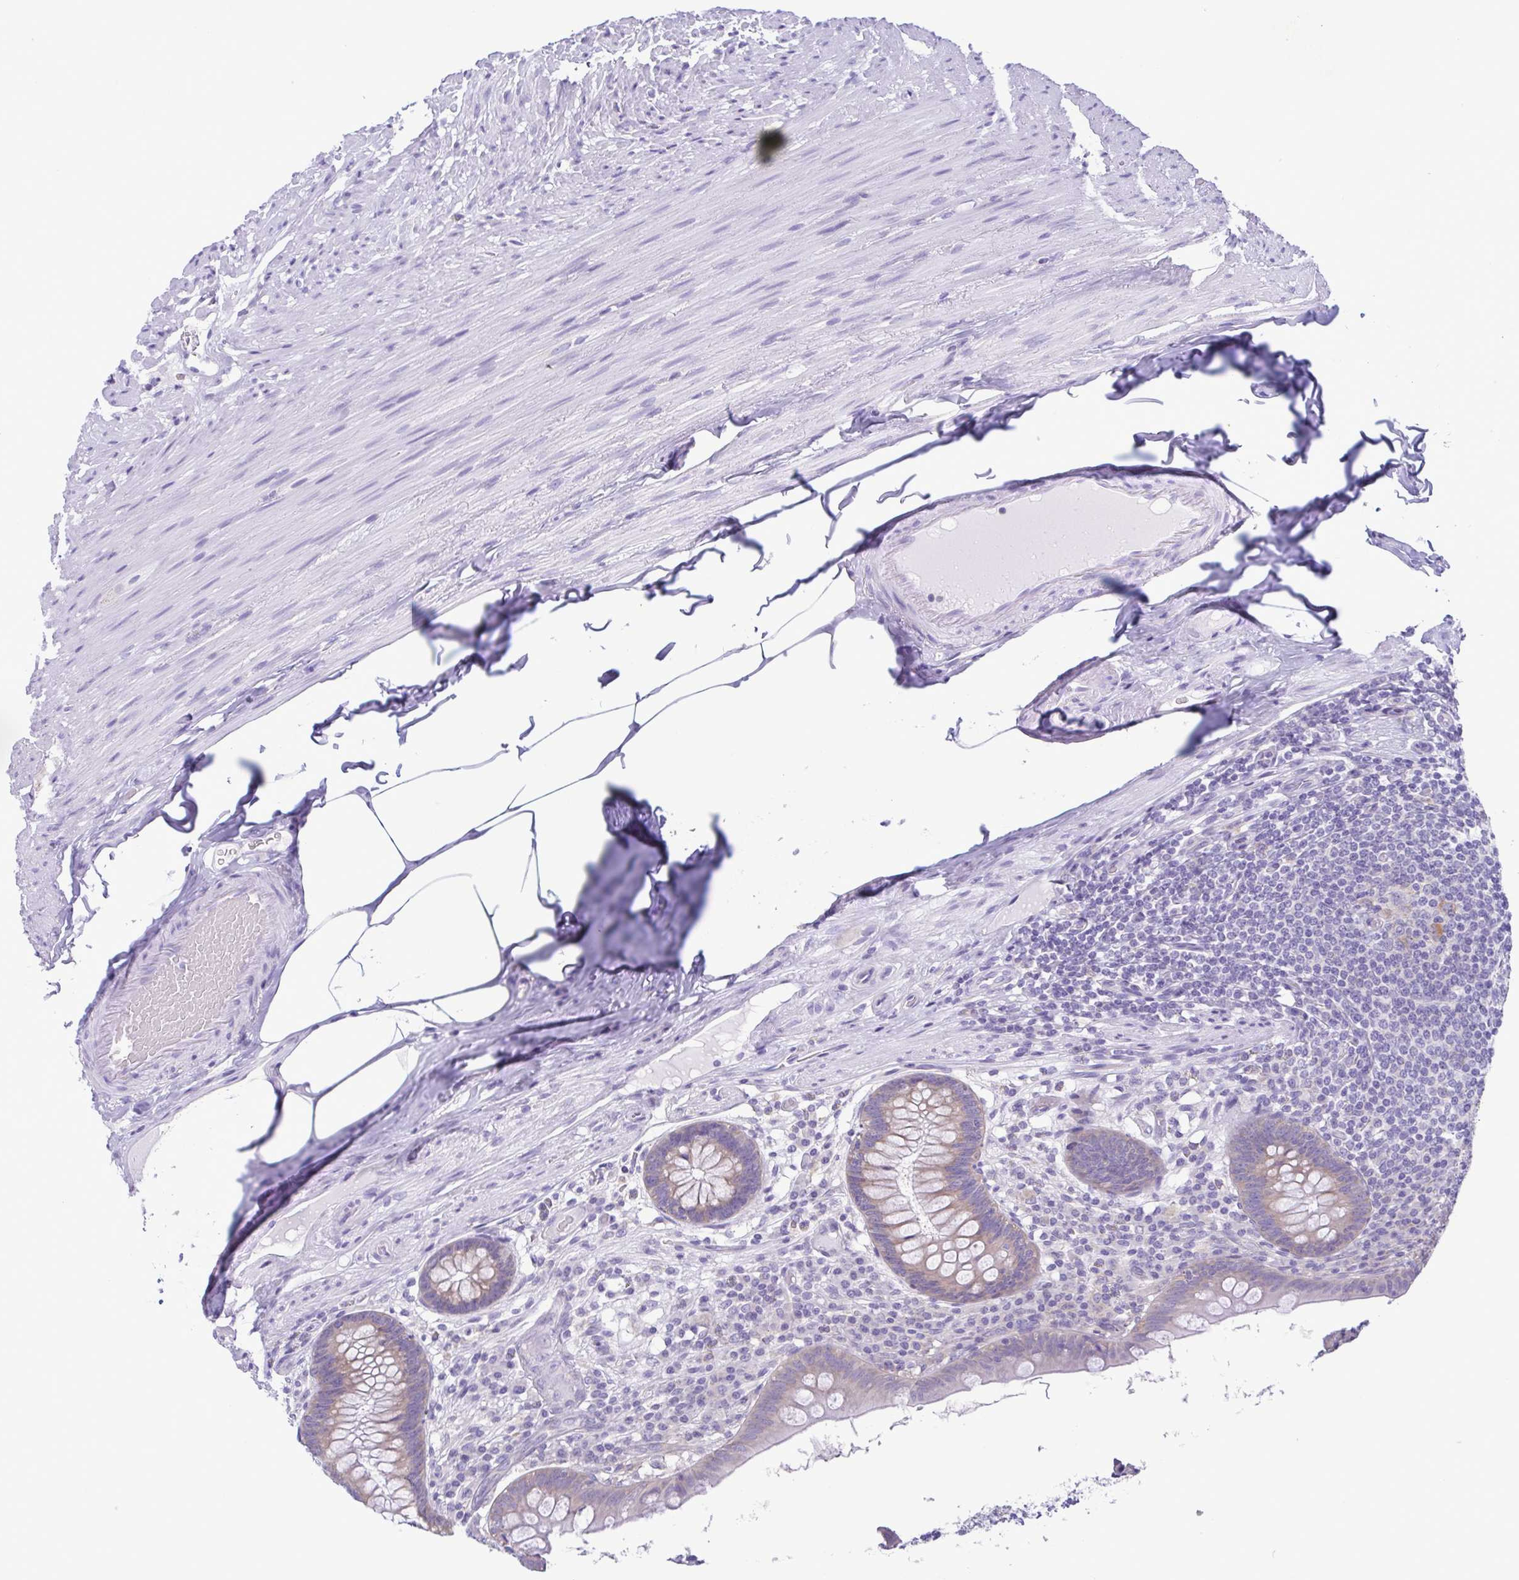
{"staining": {"intensity": "weak", "quantity": "25%-75%", "location": "cytoplasmic/membranous"}, "tissue": "appendix", "cell_type": "Glandular cells", "image_type": "normal", "snomed": [{"axis": "morphology", "description": "Normal tissue, NOS"}, {"axis": "topography", "description": "Appendix"}], "caption": "Immunohistochemistry staining of unremarkable appendix, which displays low levels of weak cytoplasmic/membranous positivity in about 25%-75% of glandular cells indicating weak cytoplasmic/membranous protein positivity. The staining was performed using DAB (3,3'-diaminobenzidine) (brown) for protein detection and nuclei were counterstained in hematoxylin (blue).", "gene": "TNNI3", "patient": {"sex": "male", "age": 71}}